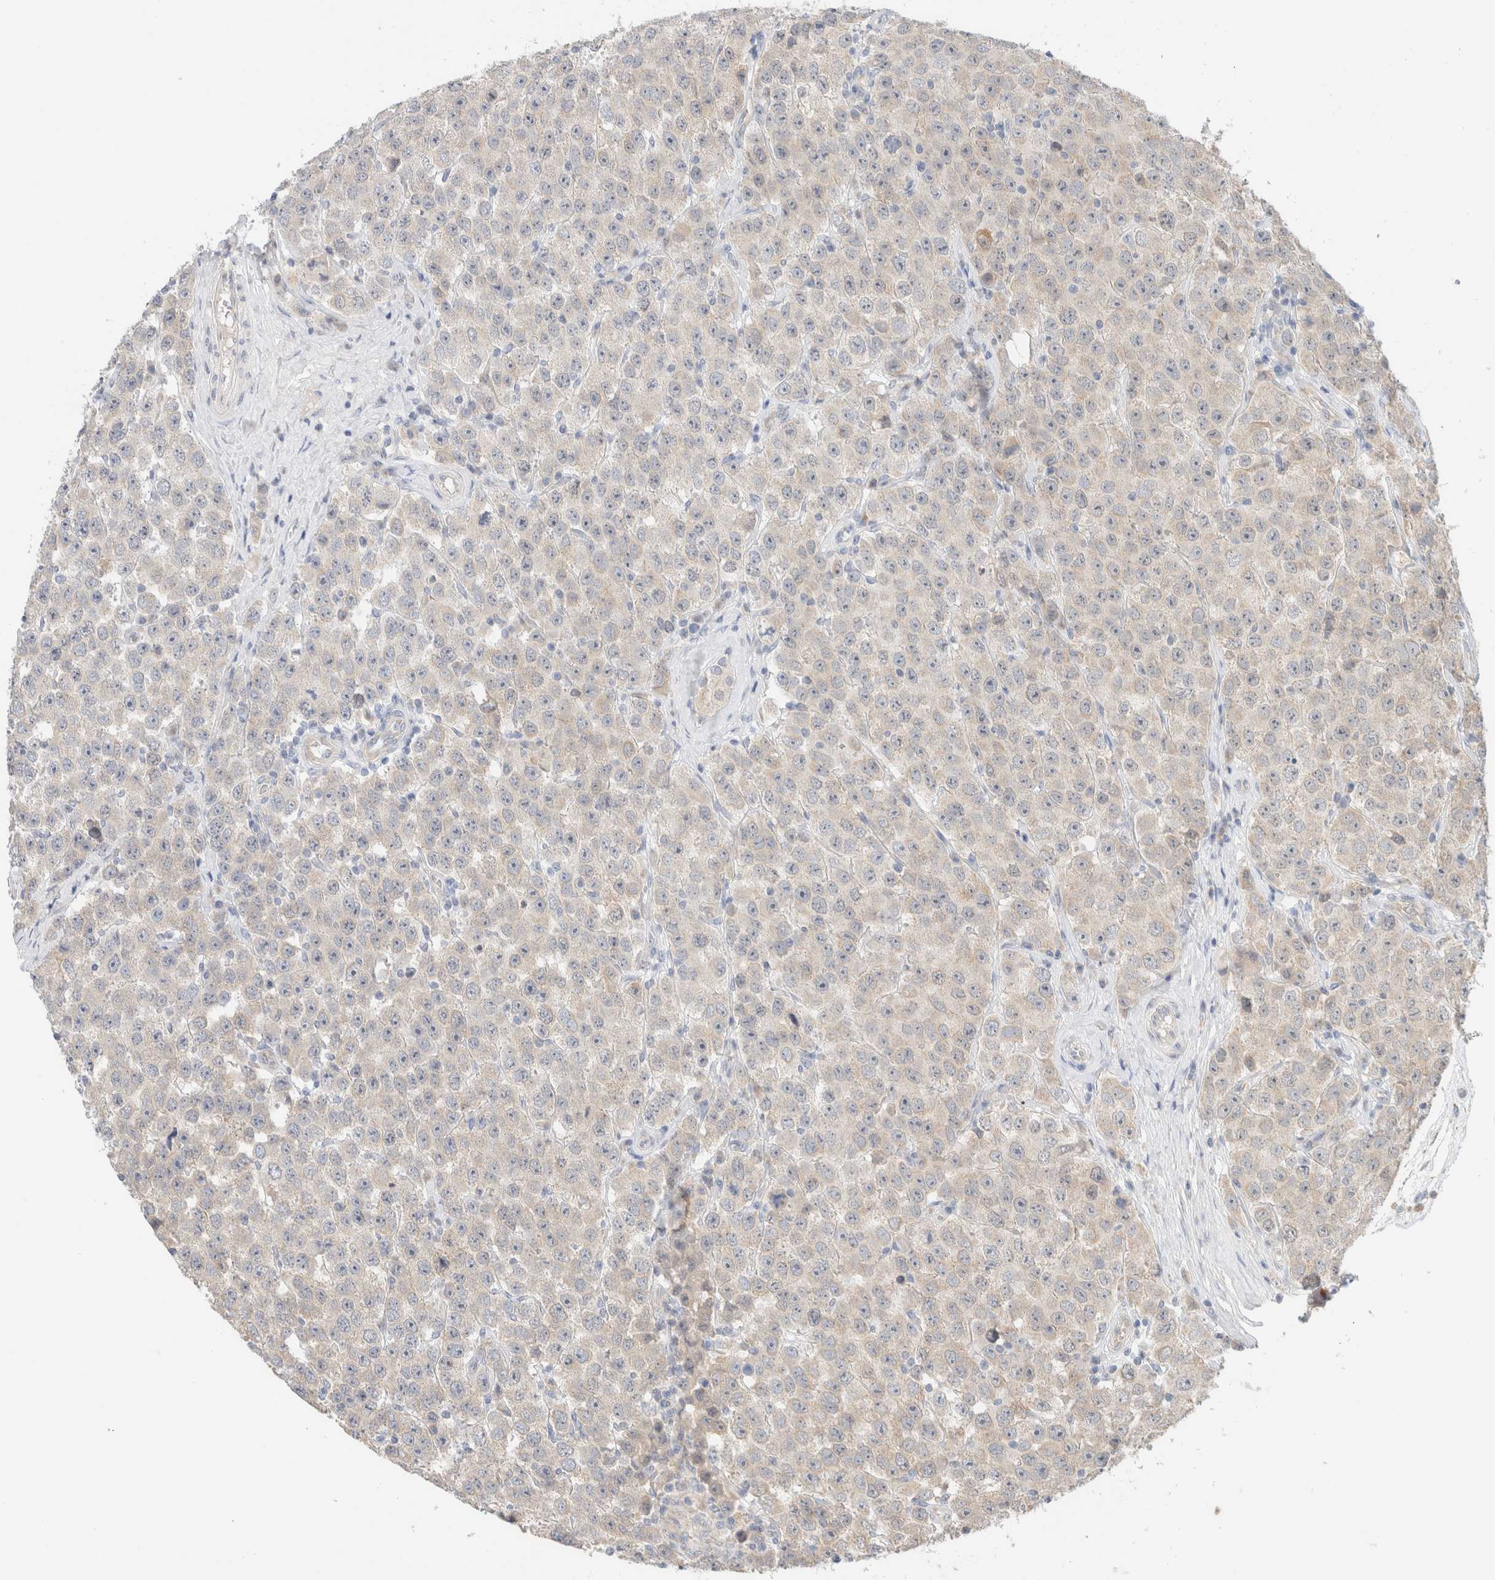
{"staining": {"intensity": "negative", "quantity": "none", "location": "none"}, "tissue": "testis cancer", "cell_type": "Tumor cells", "image_type": "cancer", "snomed": [{"axis": "morphology", "description": "Seminoma, NOS"}, {"axis": "morphology", "description": "Carcinoma, Embryonal, NOS"}, {"axis": "topography", "description": "Testis"}], "caption": "Protein analysis of seminoma (testis) reveals no significant expression in tumor cells. The staining is performed using DAB brown chromogen with nuclei counter-stained in using hematoxylin.", "gene": "CA13", "patient": {"sex": "male", "age": 28}}